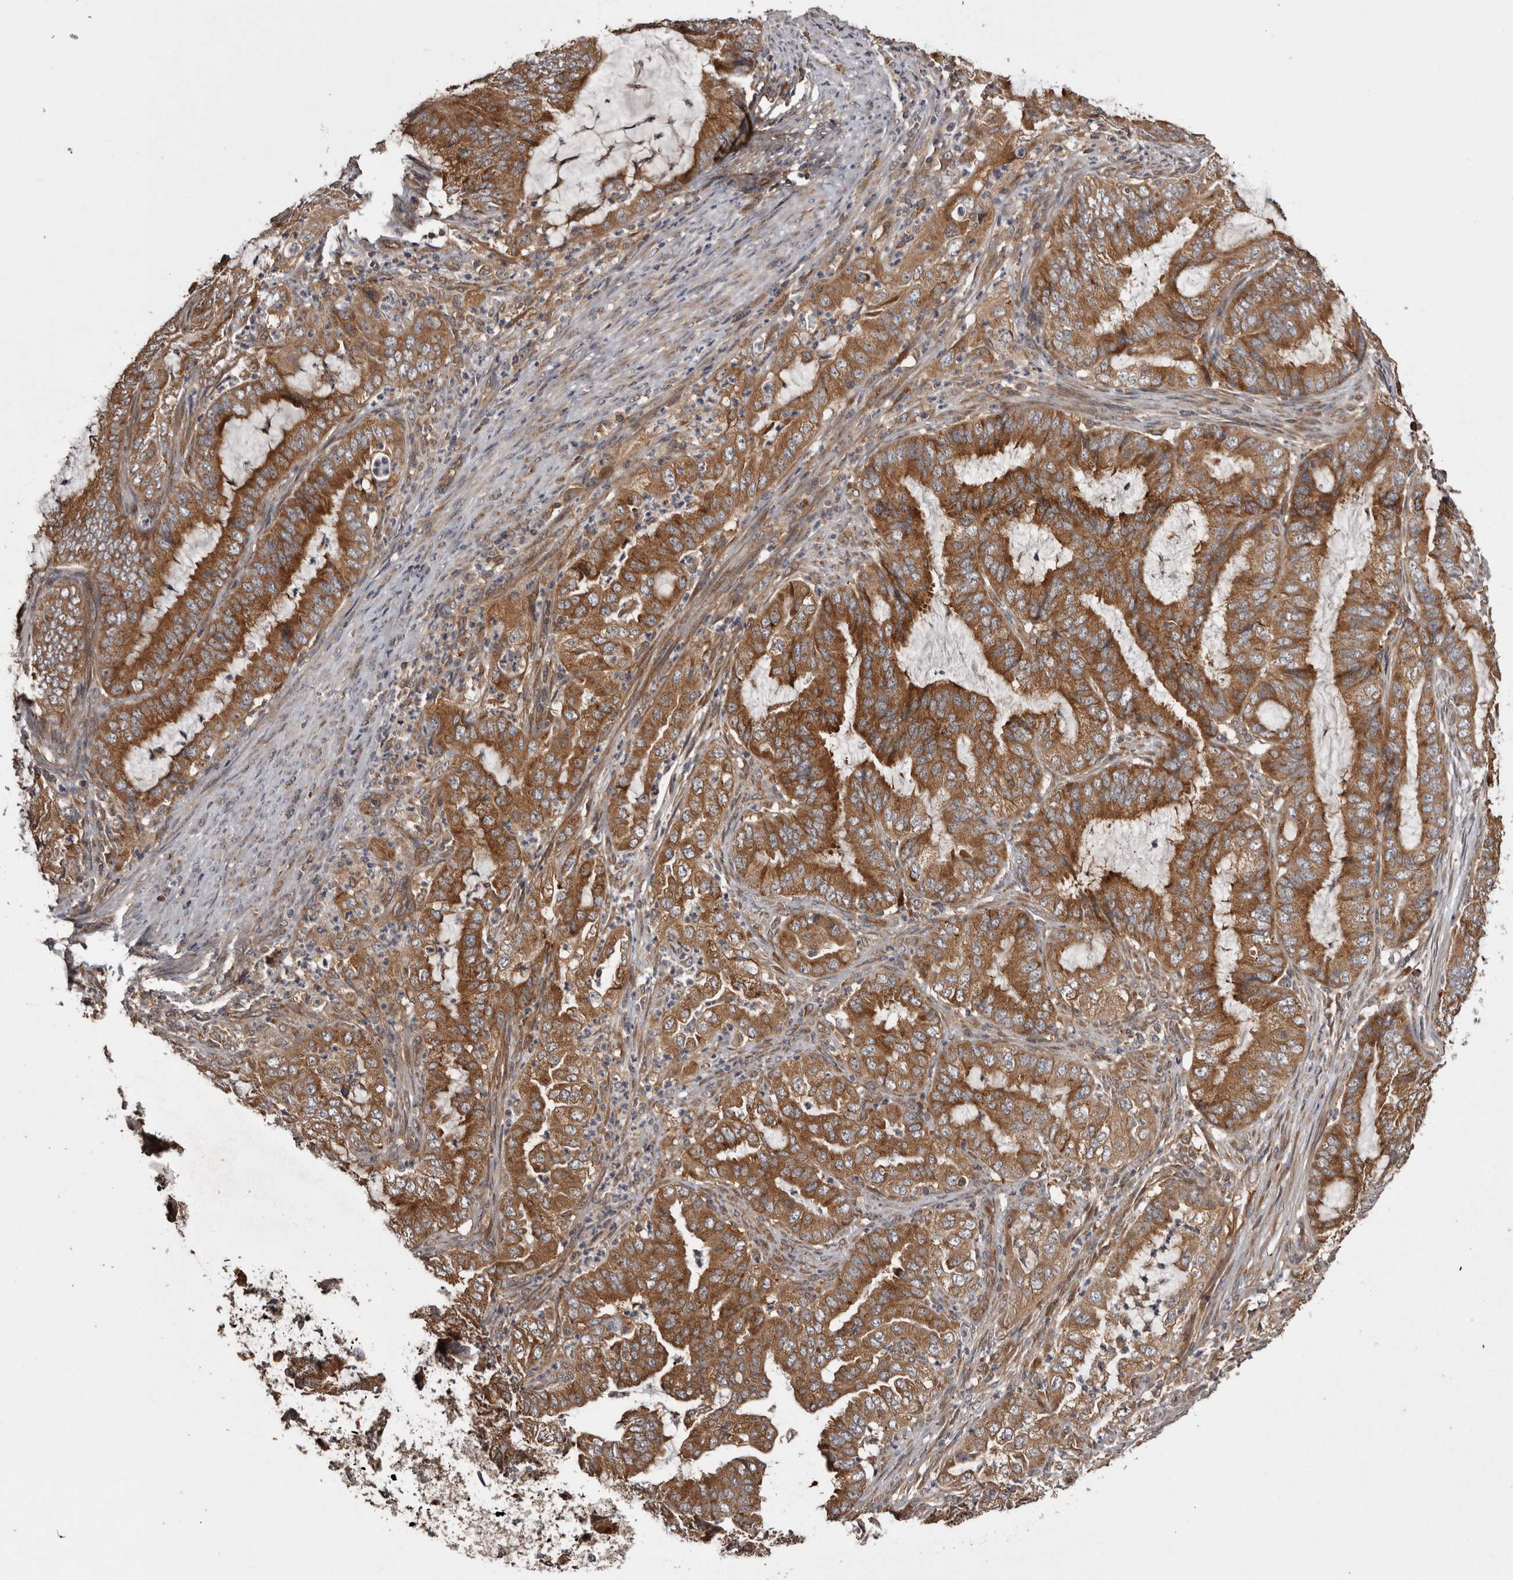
{"staining": {"intensity": "strong", "quantity": ">75%", "location": "cytoplasmic/membranous"}, "tissue": "endometrial cancer", "cell_type": "Tumor cells", "image_type": "cancer", "snomed": [{"axis": "morphology", "description": "Adenocarcinoma, NOS"}, {"axis": "topography", "description": "Endometrium"}], "caption": "Endometrial cancer stained for a protein (brown) exhibits strong cytoplasmic/membranous positive expression in approximately >75% of tumor cells.", "gene": "DARS1", "patient": {"sex": "female", "age": 51}}